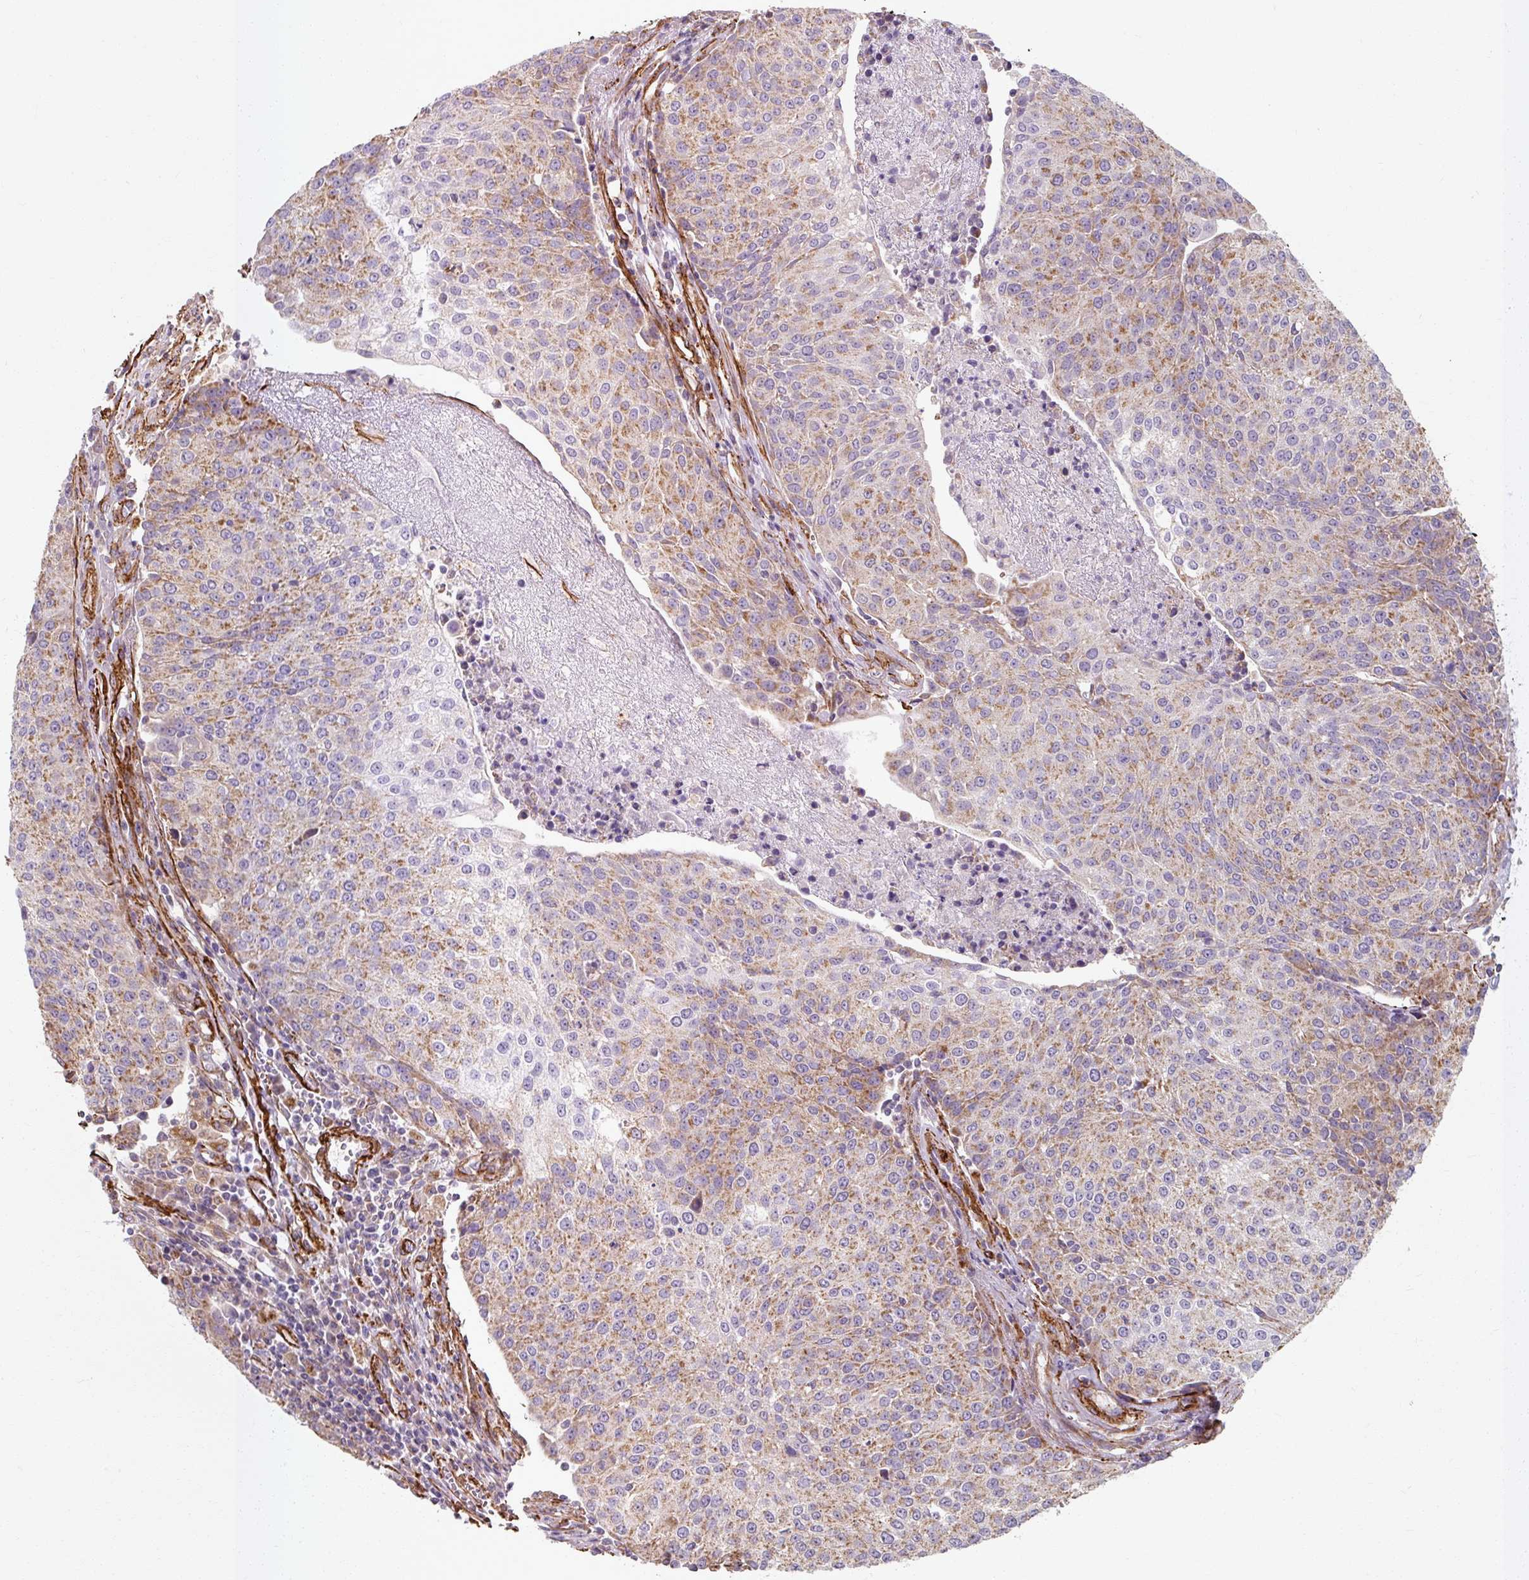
{"staining": {"intensity": "weak", "quantity": "25%-75%", "location": "cytoplasmic/membranous"}, "tissue": "urothelial cancer", "cell_type": "Tumor cells", "image_type": "cancer", "snomed": [{"axis": "morphology", "description": "Urothelial carcinoma, High grade"}, {"axis": "topography", "description": "Urinary bladder"}], "caption": "Urothelial carcinoma (high-grade) stained with DAB immunohistochemistry exhibits low levels of weak cytoplasmic/membranous expression in about 25%-75% of tumor cells. The staining was performed using DAB (3,3'-diaminobenzidine) to visualize the protein expression in brown, while the nuclei were stained in blue with hematoxylin (Magnification: 20x).", "gene": "MRPS5", "patient": {"sex": "female", "age": 85}}